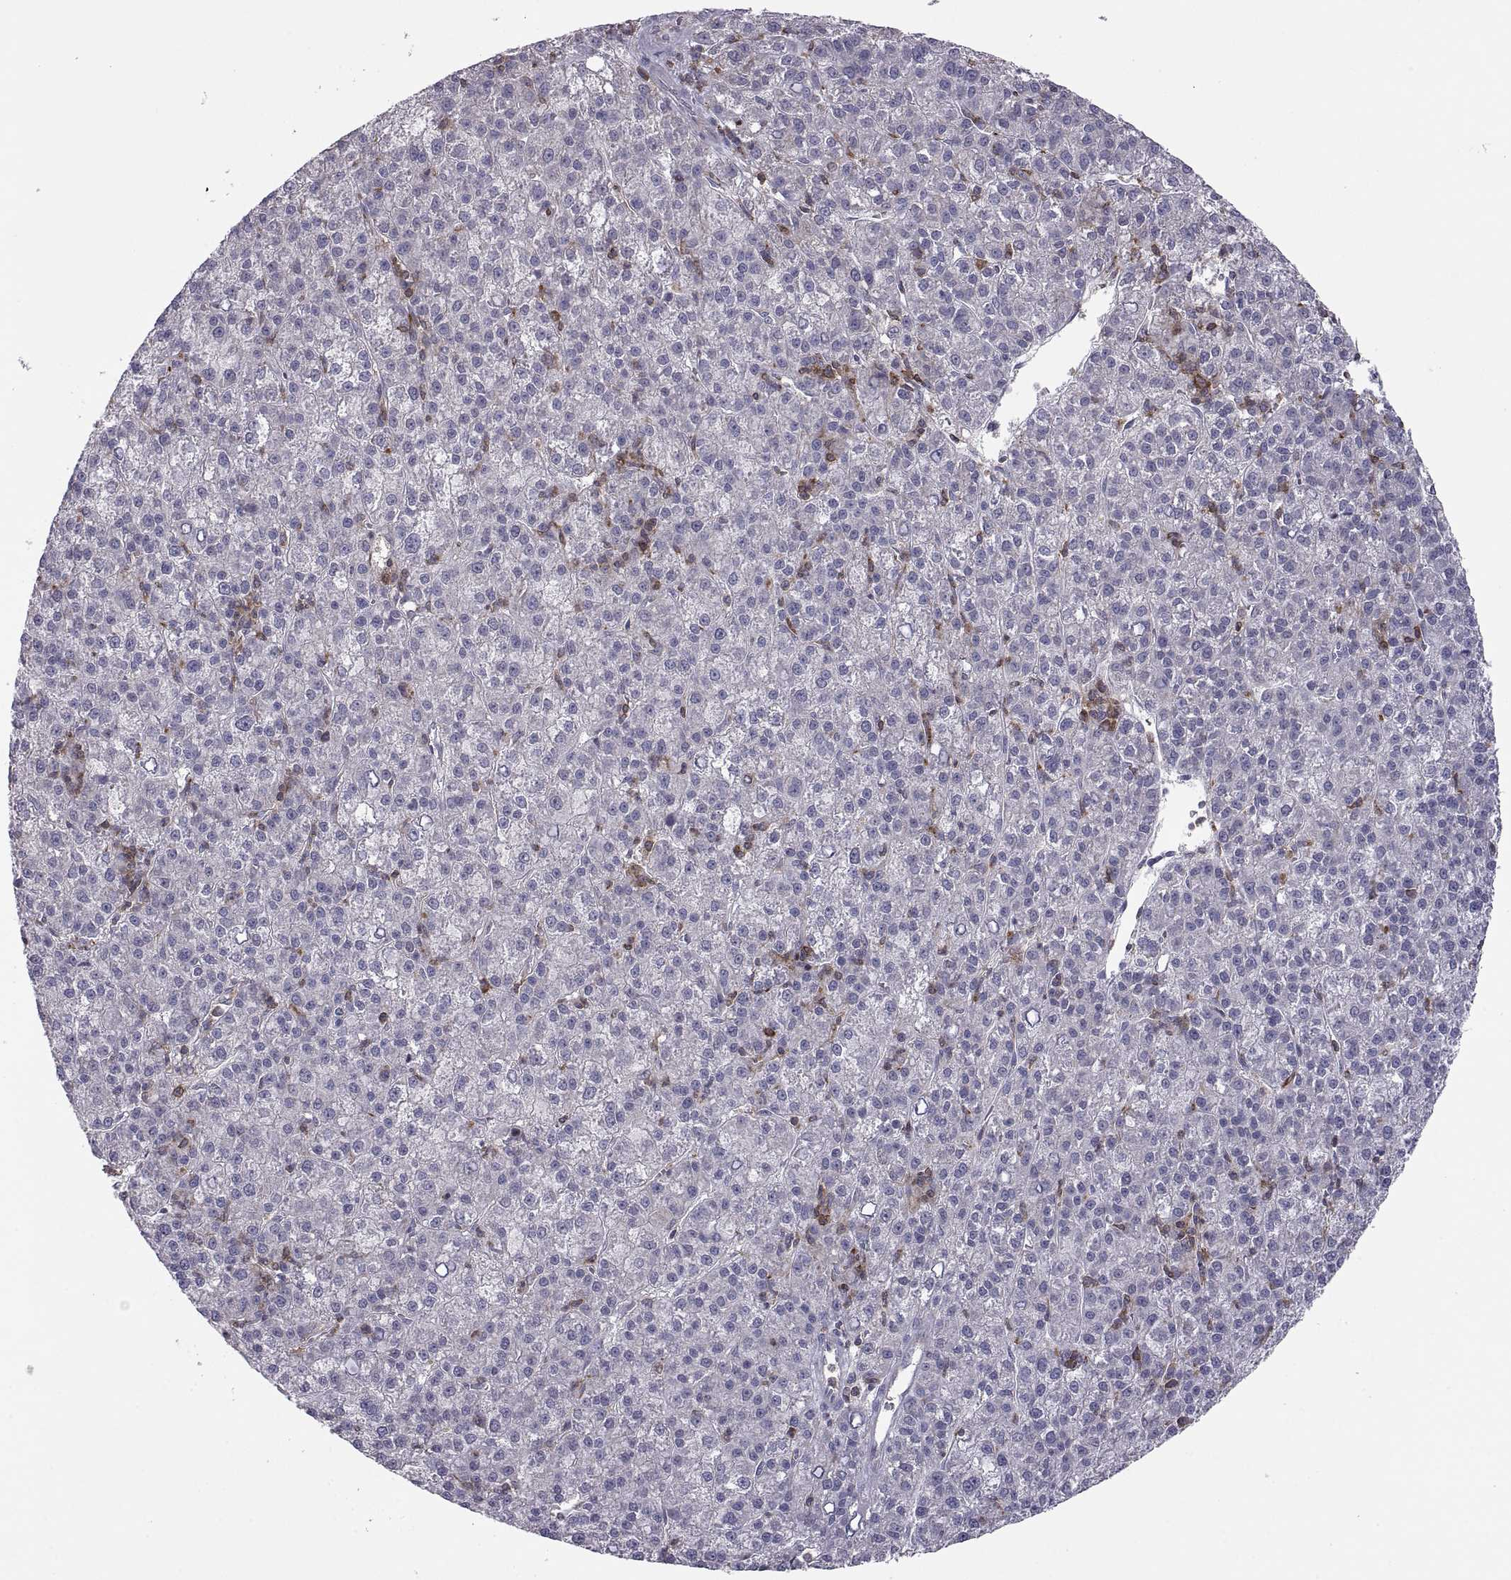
{"staining": {"intensity": "negative", "quantity": "none", "location": "none"}, "tissue": "liver cancer", "cell_type": "Tumor cells", "image_type": "cancer", "snomed": [{"axis": "morphology", "description": "Carcinoma, Hepatocellular, NOS"}, {"axis": "topography", "description": "Liver"}], "caption": "There is no significant positivity in tumor cells of liver cancer (hepatocellular carcinoma).", "gene": "EZR", "patient": {"sex": "female", "age": 60}}